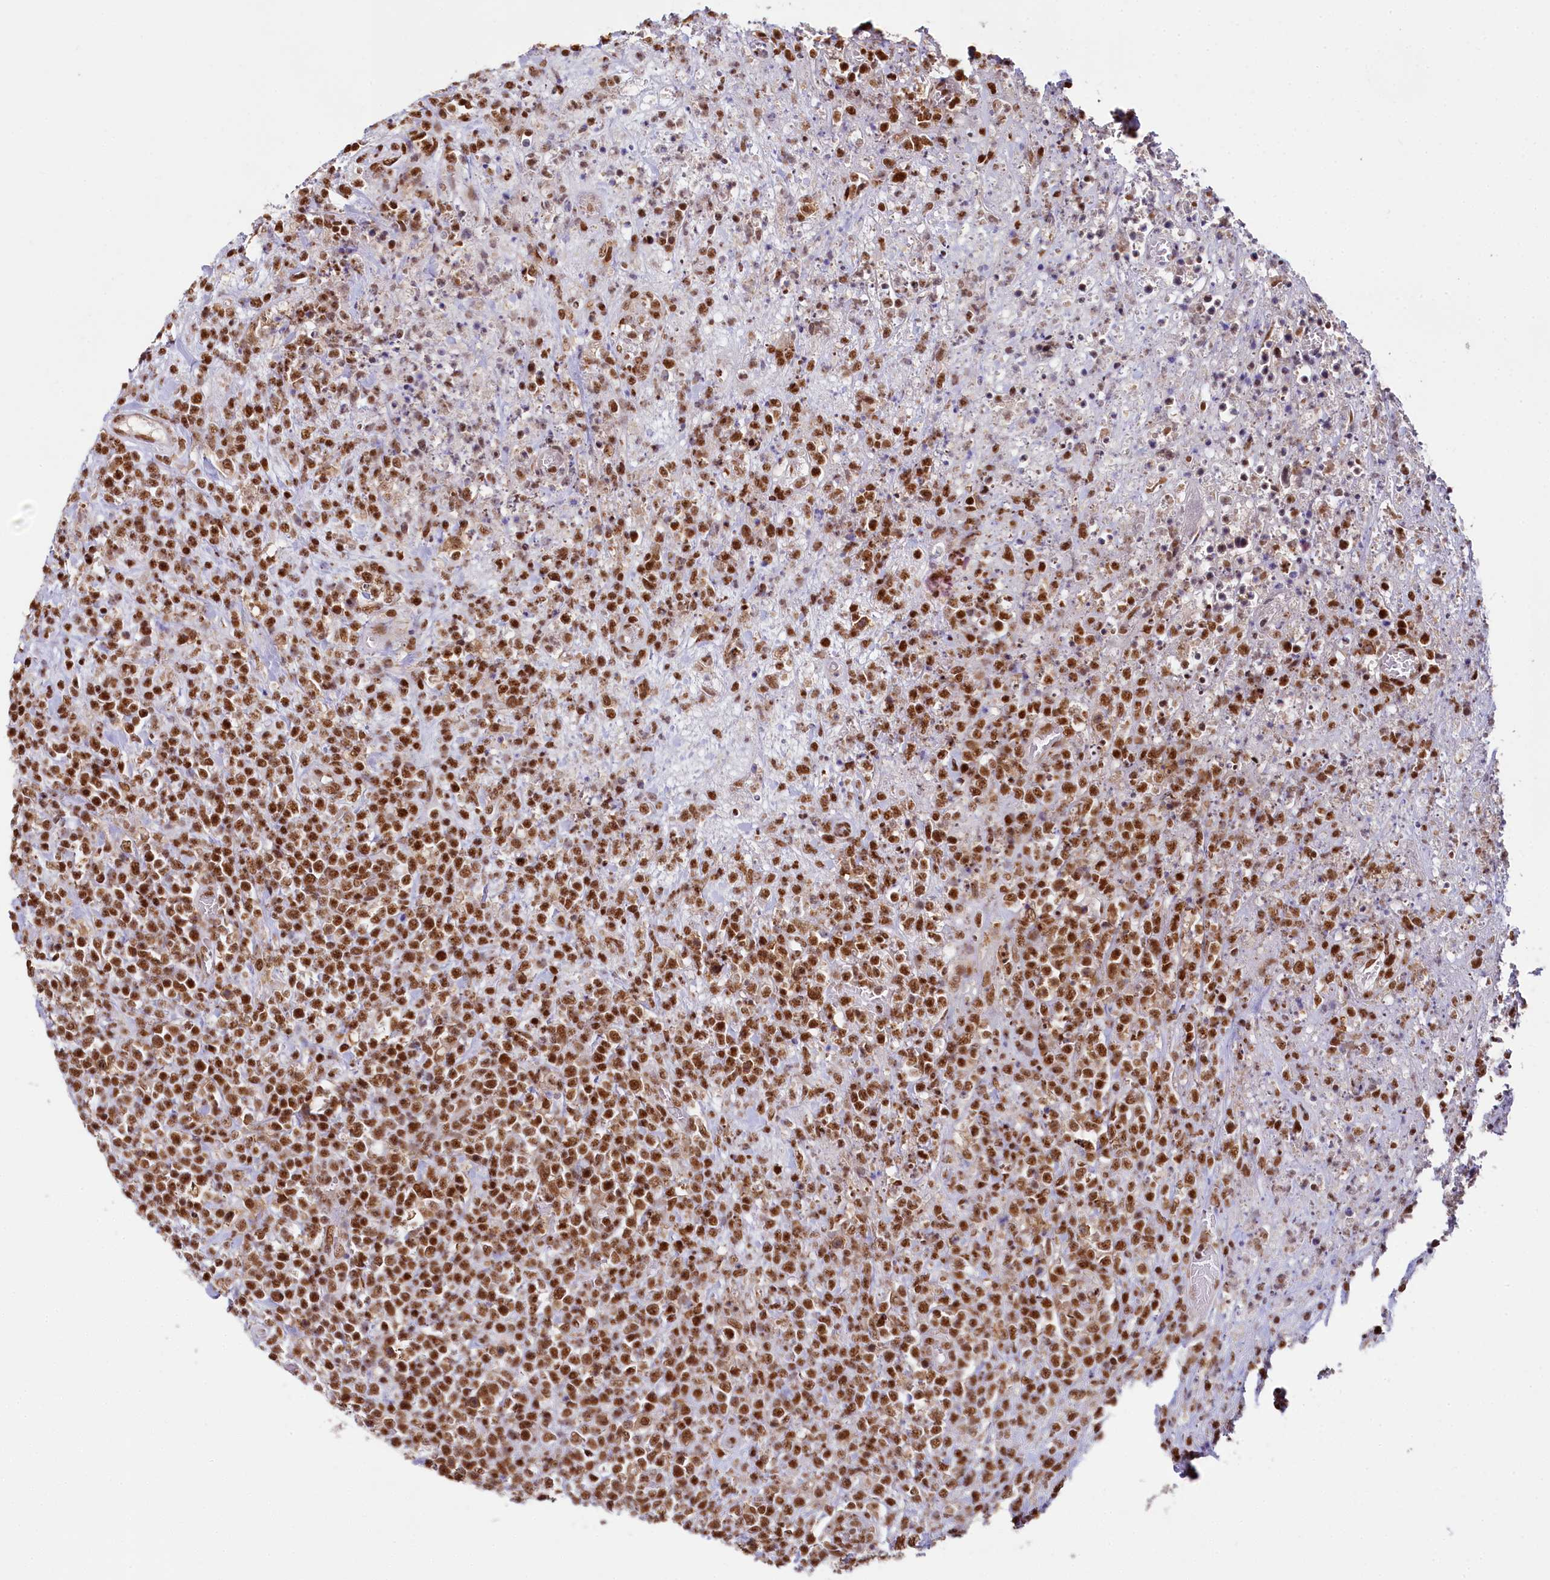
{"staining": {"intensity": "moderate", "quantity": ">75%", "location": "nuclear"}, "tissue": "lymphoma", "cell_type": "Tumor cells", "image_type": "cancer", "snomed": [{"axis": "morphology", "description": "Malignant lymphoma, non-Hodgkin's type, High grade"}, {"axis": "topography", "description": "Colon"}], "caption": "DAB immunohistochemical staining of malignant lymphoma, non-Hodgkin's type (high-grade) exhibits moderate nuclear protein staining in about >75% of tumor cells.", "gene": "PPHLN1", "patient": {"sex": "female", "age": 53}}